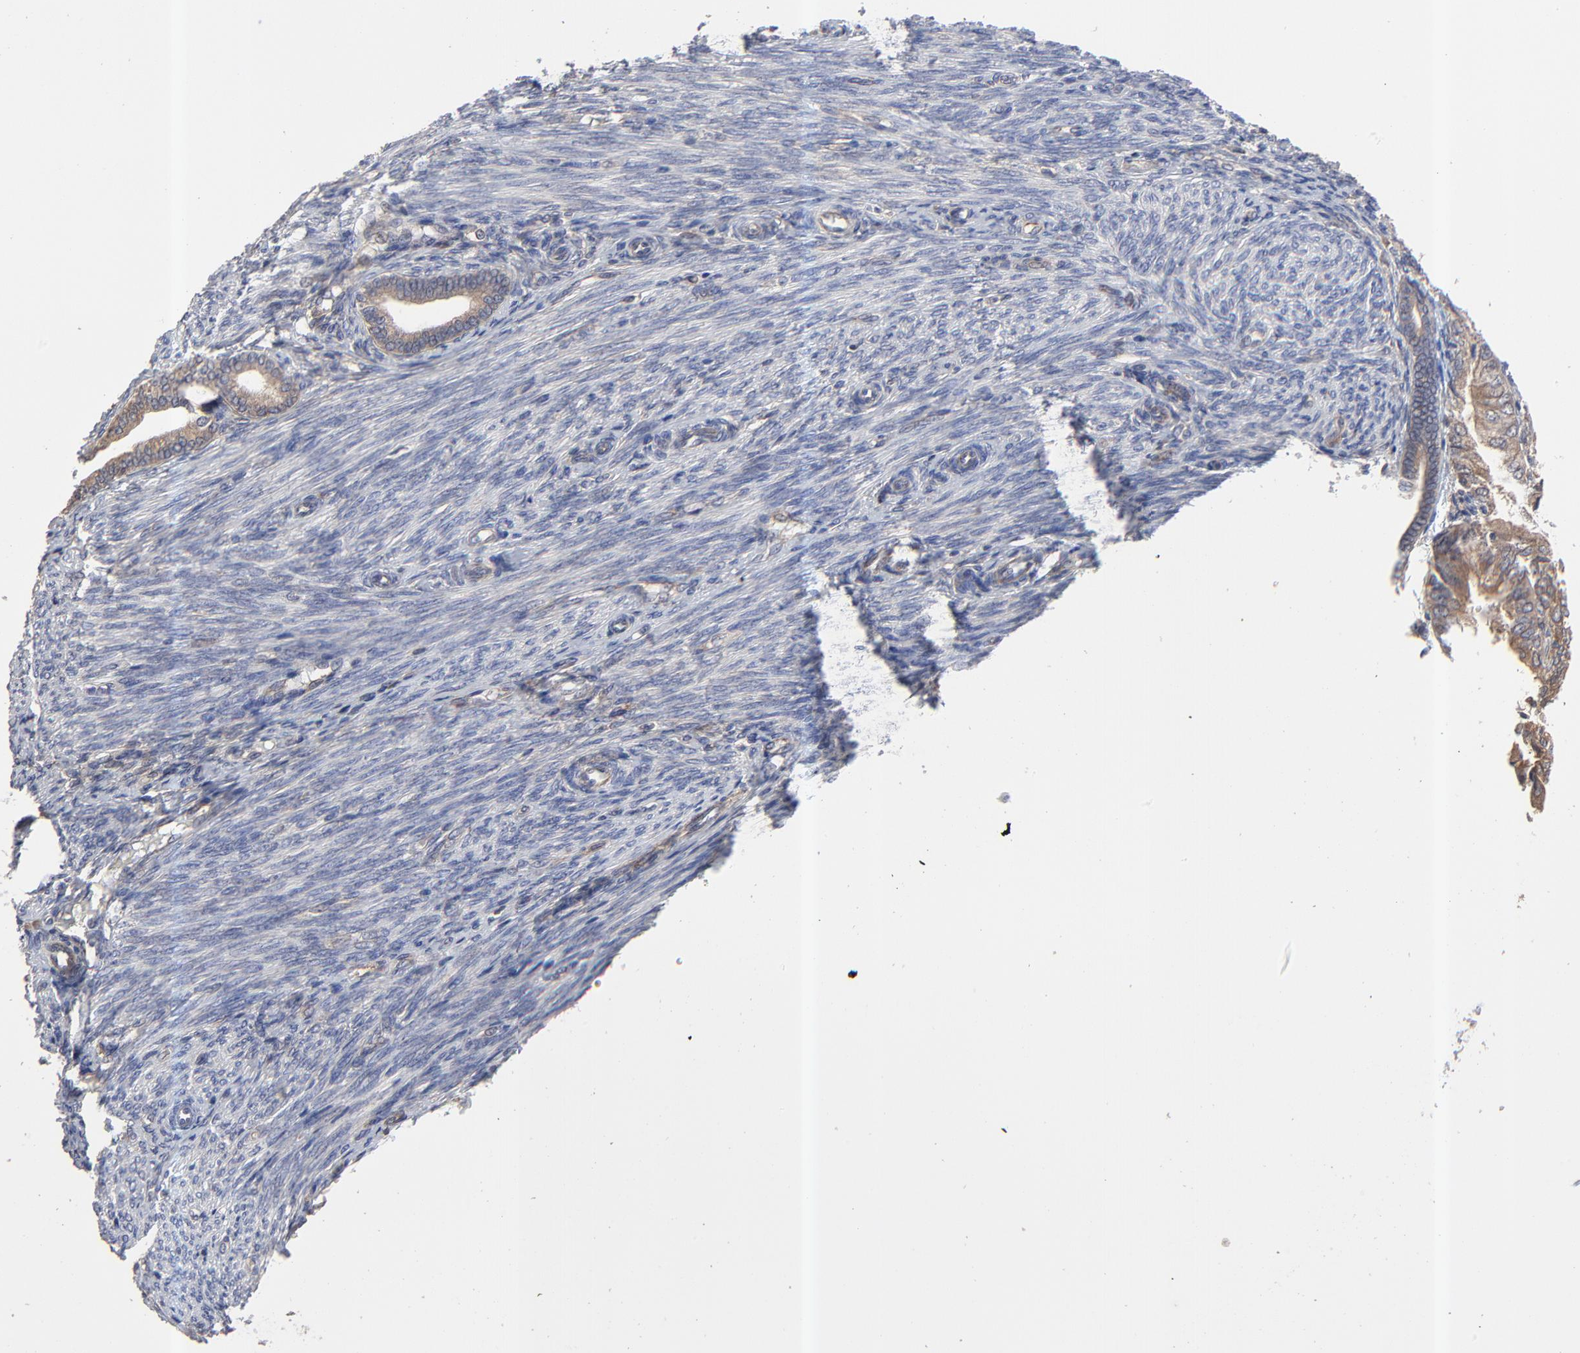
{"staining": {"intensity": "strong", "quantity": ">75%", "location": "cytoplasmic/membranous"}, "tissue": "endometrial cancer", "cell_type": "Tumor cells", "image_type": "cancer", "snomed": [{"axis": "morphology", "description": "Adenocarcinoma, NOS"}, {"axis": "topography", "description": "Endometrium"}], "caption": "This is an image of immunohistochemistry (IHC) staining of endometrial cancer (adenocarcinoma), which shows strong staining in the cytoplasmic/membranous of tumor cells.", "gene": "RAB9A", "patient": {"sex": "female", "age": 79}}